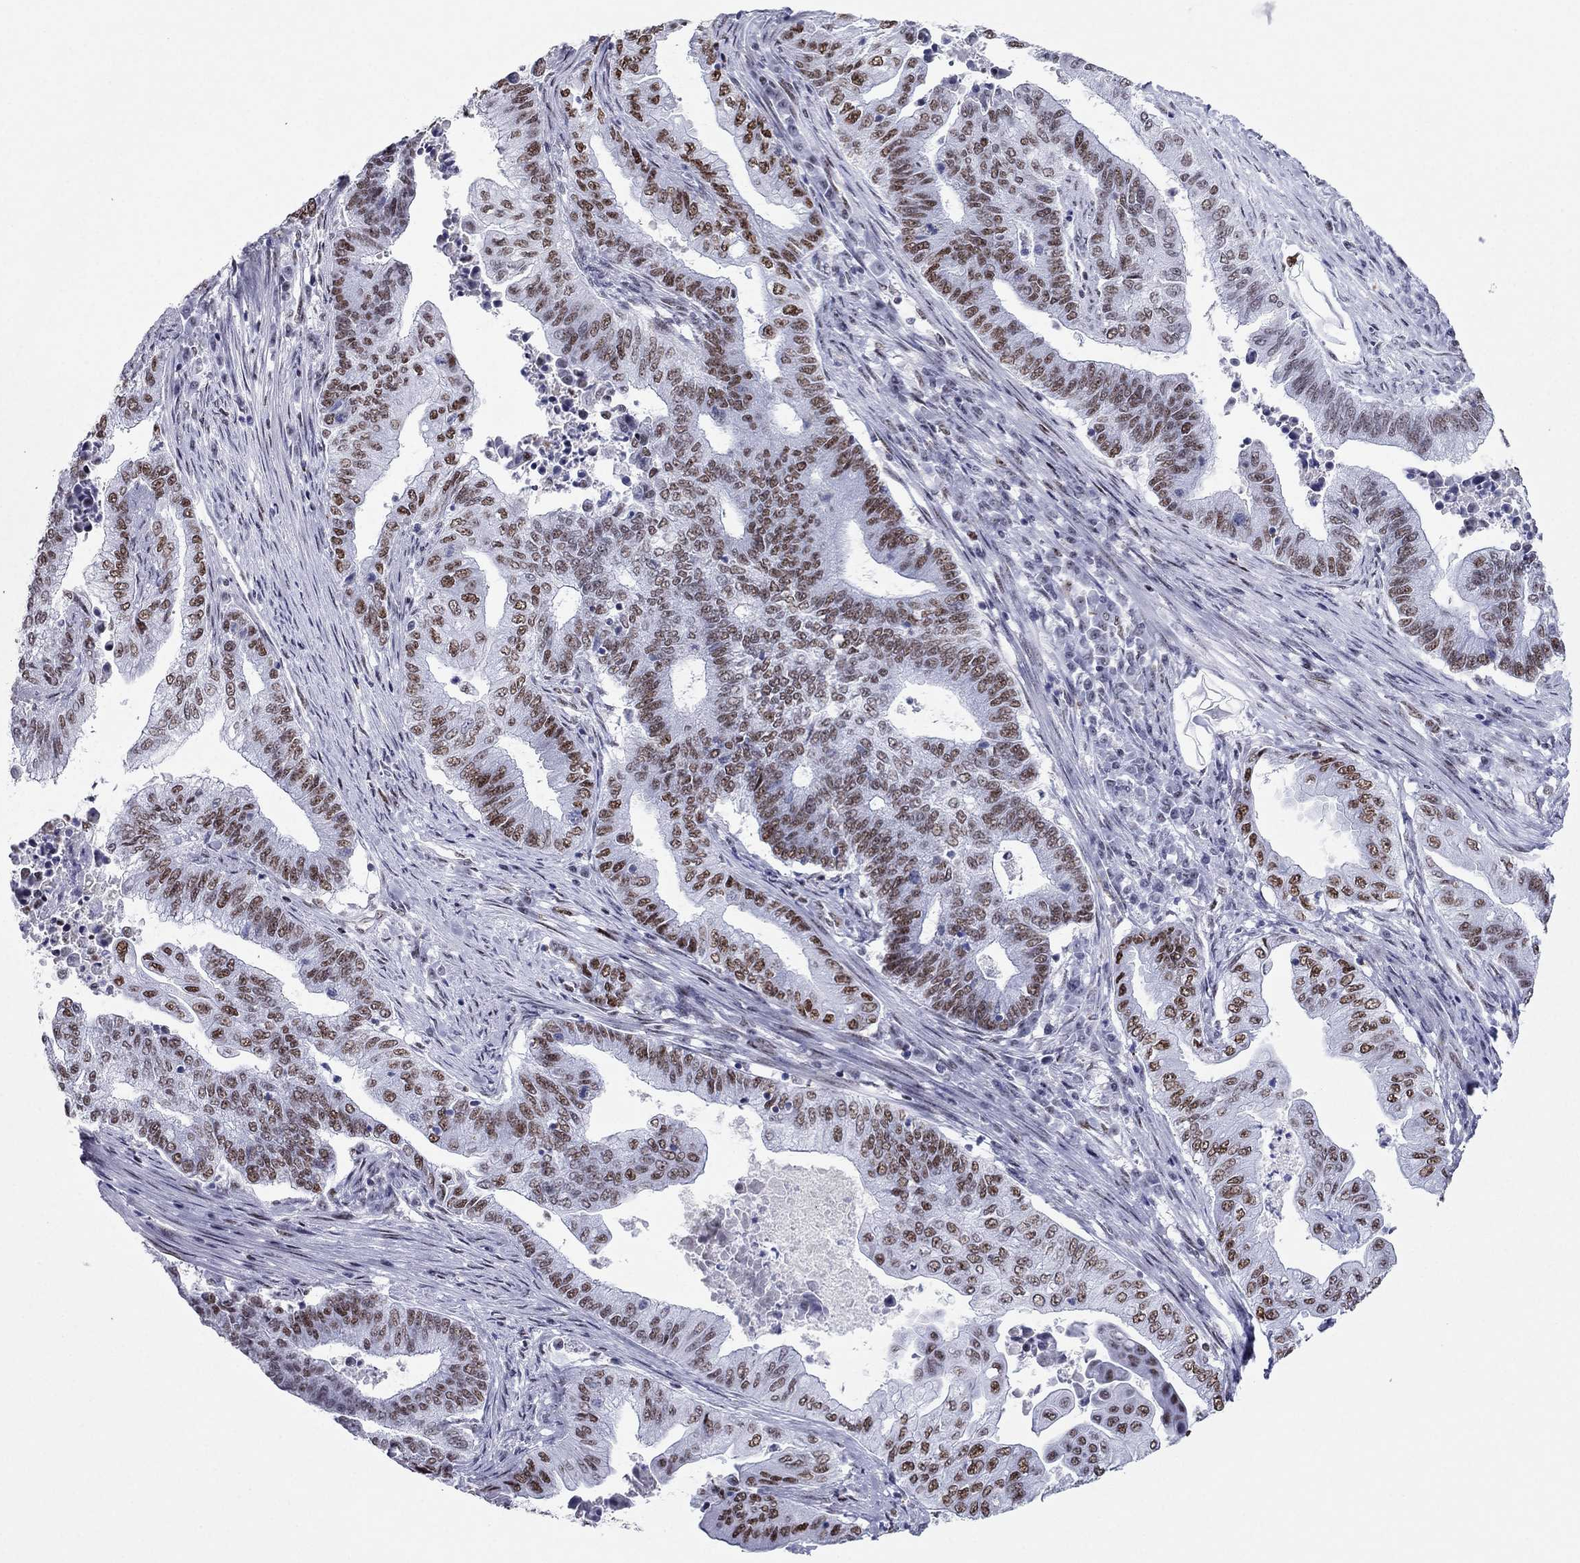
{"staining": {"intensity": "strong", "quantity": ">75%", "location": "nuclear"}, "tissue": "endometrial cancer", "cell_type": "Tumor cells", "image_type": "cancer", "snomed": [{"axis": "morphology", "description": "Adenocarcinoma, NOS"}, {"axis": "topography", "description": "Uterus"}, {"axis": "topography", "description": "Endometrium"}], "caption": "A photomicrograph of human endometrial adenocarcinoma stained for a protein reveals strong nuclear brown staining in tumor cells. Using DAB (3,3'-diaminobenzidine) (brown) and hematoxylin (blue) stains, captured at high magnification using brightfield microscopy.", "gene": "PPM1G", "patient": {"sex": "female", "age": 54}}